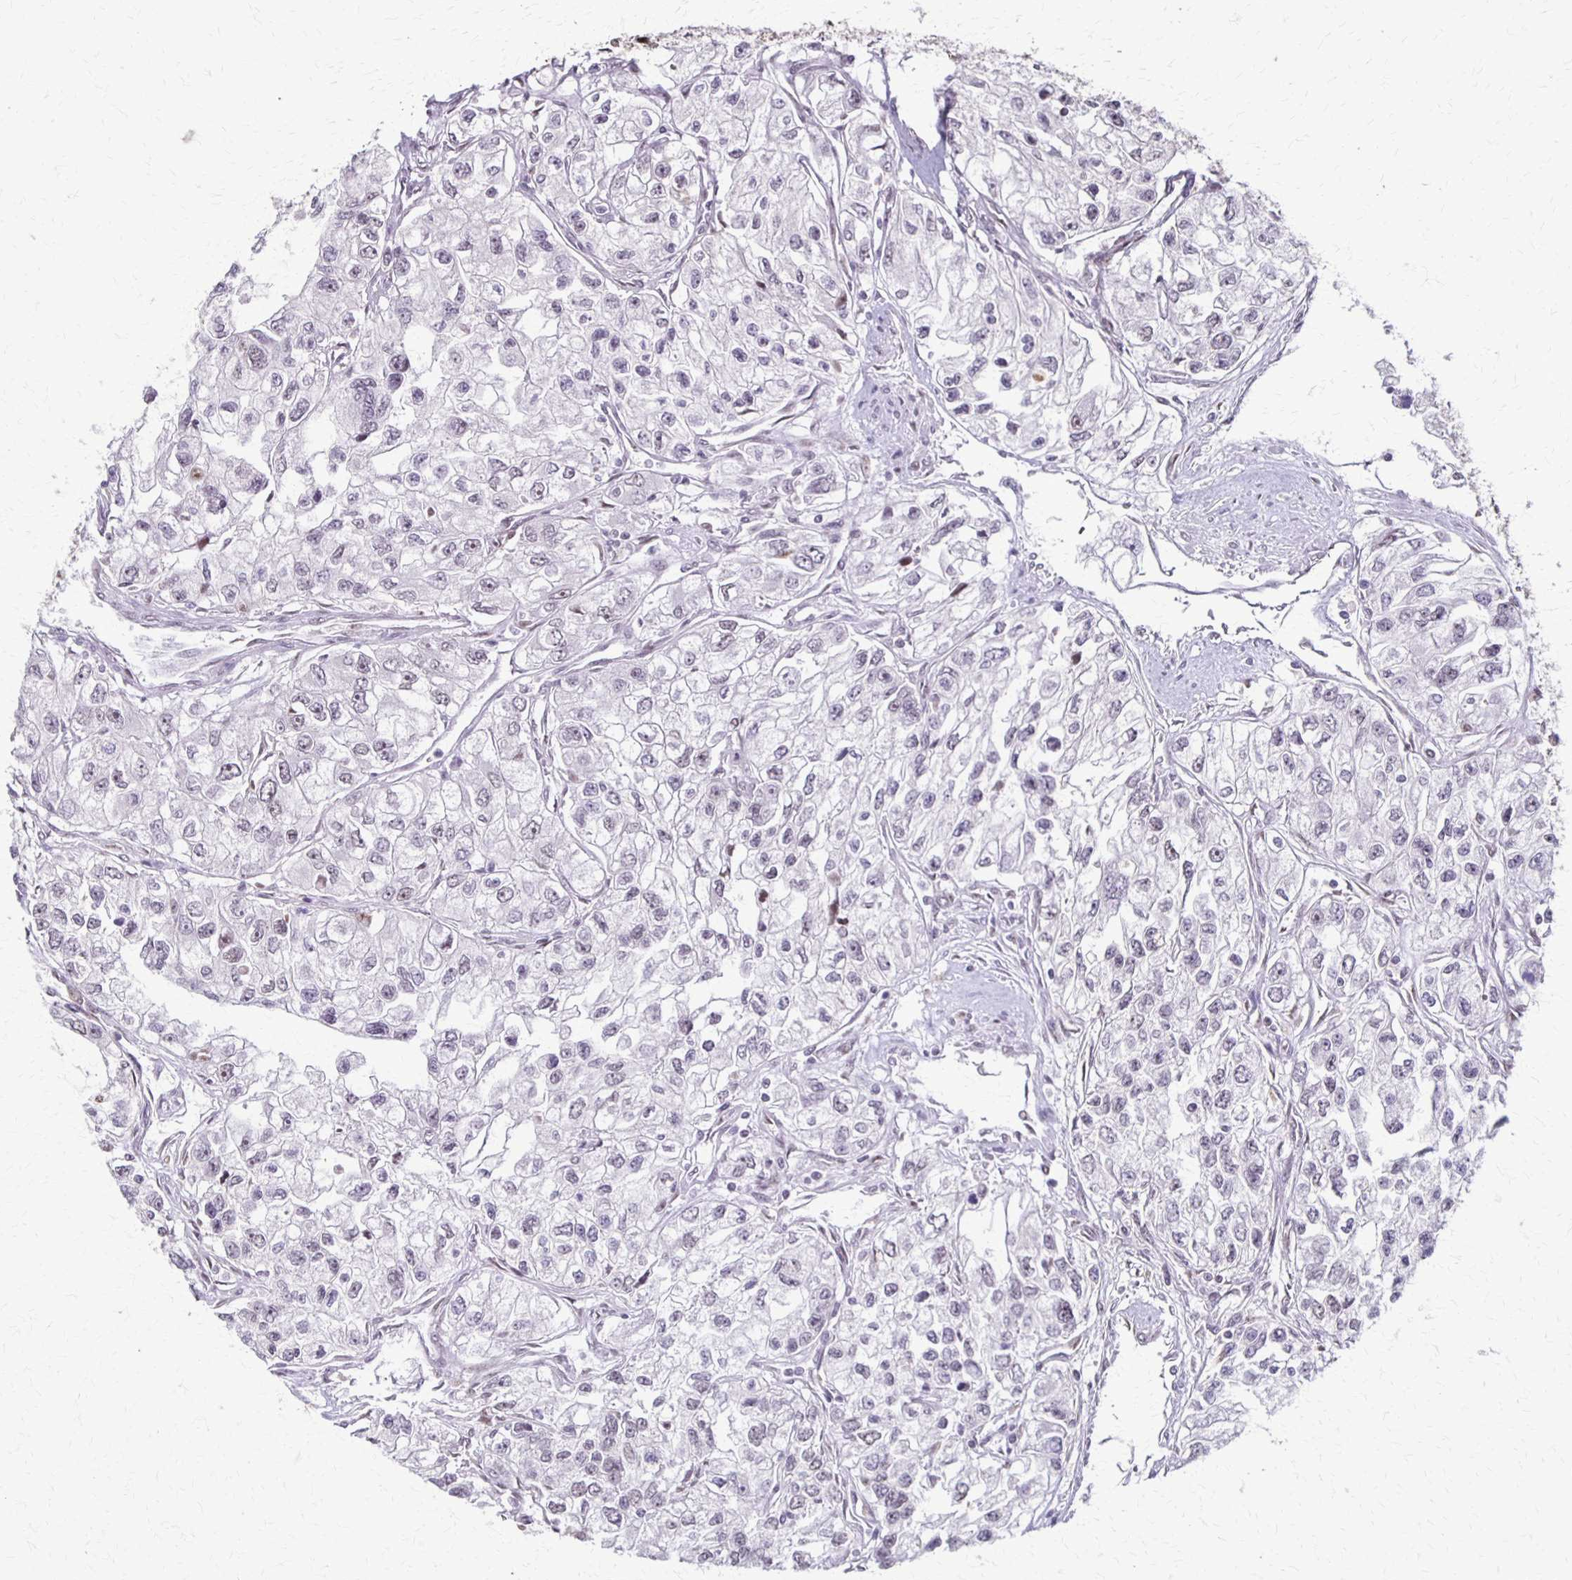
{"staining": {"intensity": "moderate", "quantity": "25%-75%", "location": "nuclear"}, "tissue": "renal cancer", "cell_type": "Tumor cells", "image_type": "cancer", "snomed": [{"axis": "morphology", "description": "Adenocarcinoma, NOS"}, {"axis": "topography", "description": "Kidney"}], "caption": "Brown immunohistochemical staining in human adenocarcinoma (renal) demonstrates moderate nuclear staining in approximately 25%-75% of tumor cells.", "gene": "XRCC6", "patient": {"sex": "female", "age": 59}}